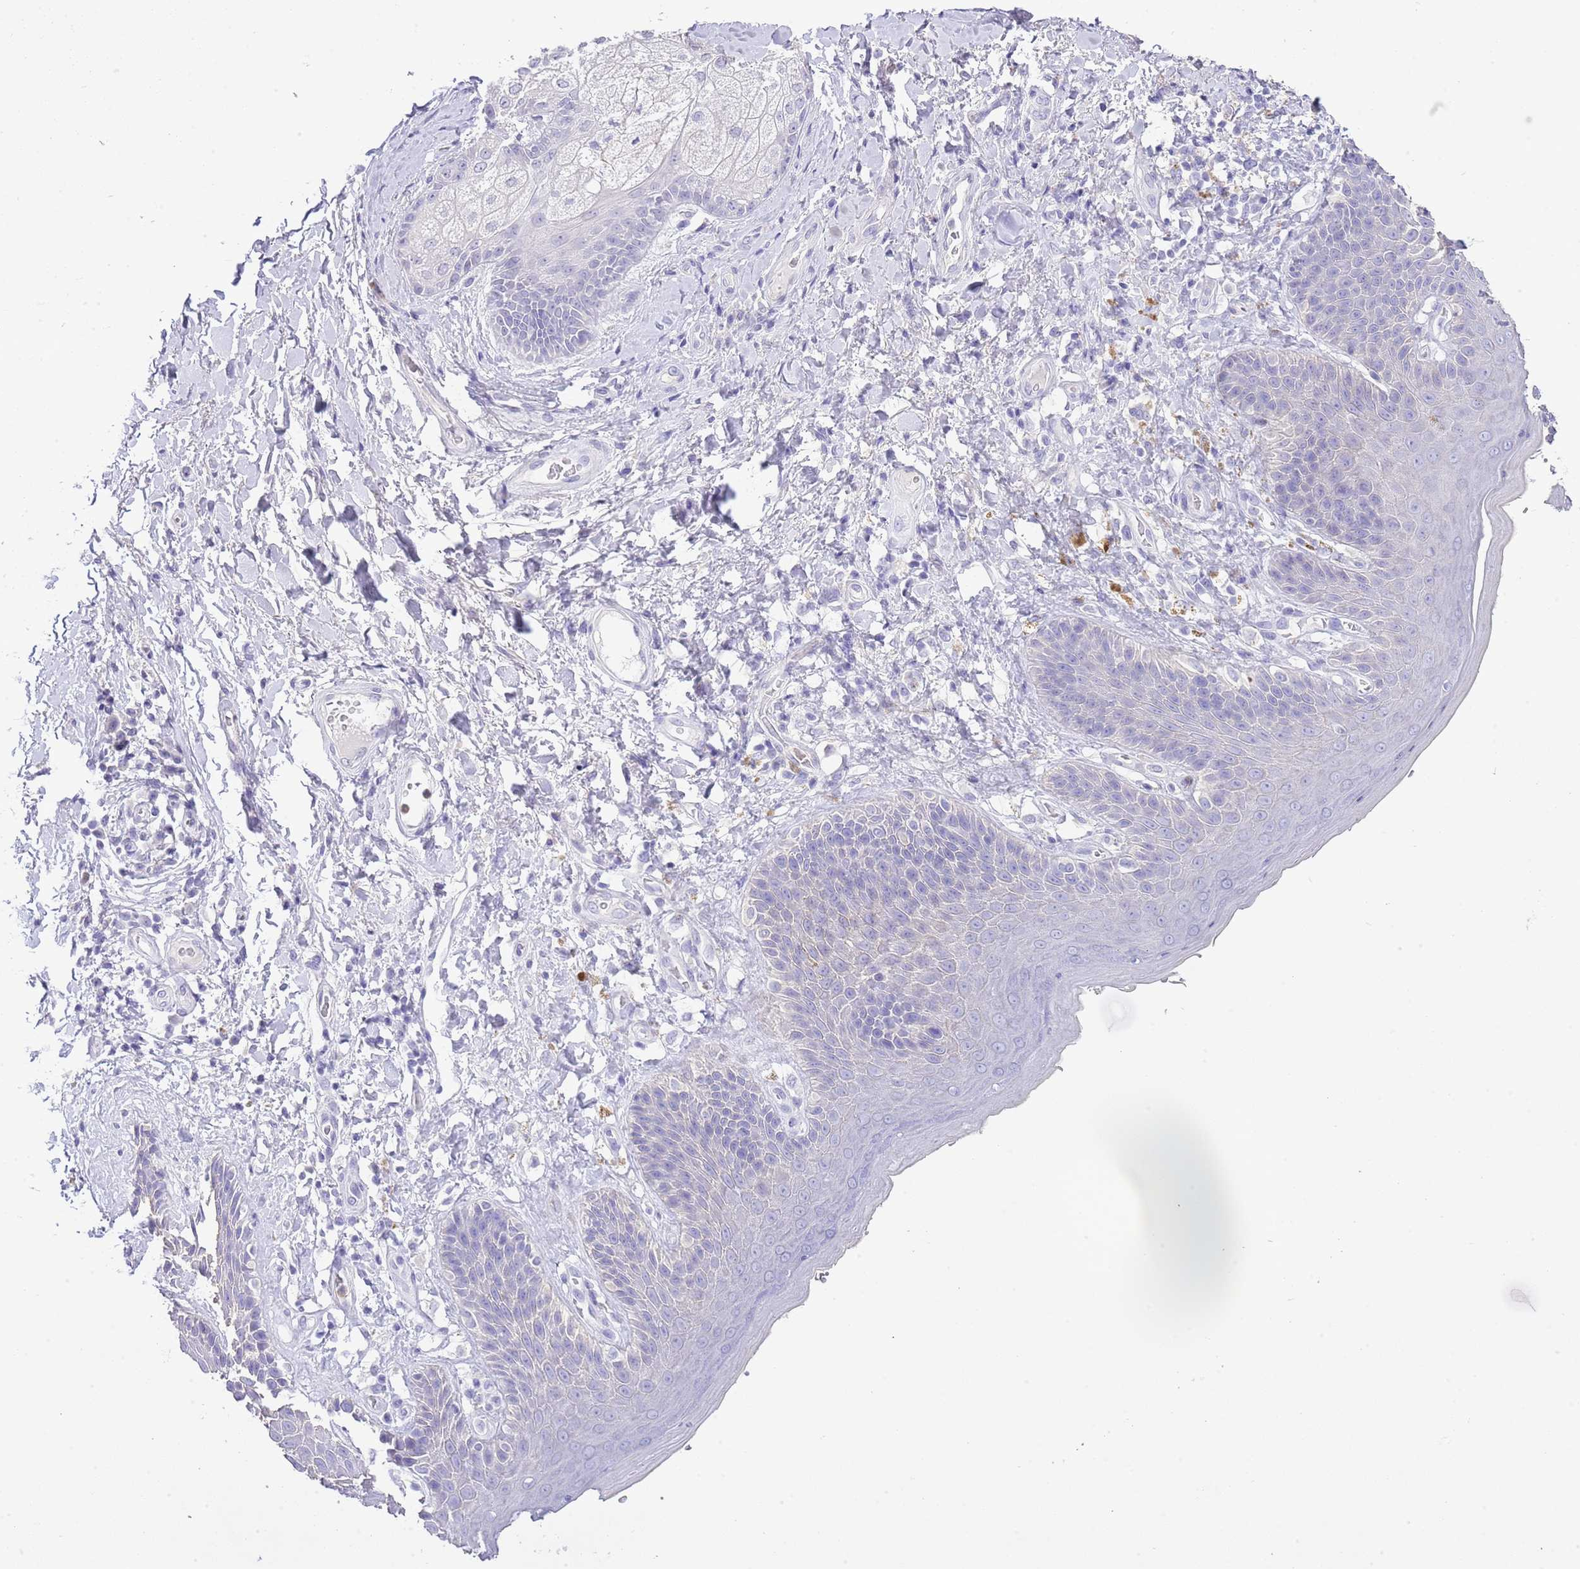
{"staining": {"intensity": "moderate", "quantity": "<25%", "location": "cytoplasmic/membranous"}, "tissue": "skin", "cell_type": "Epidermal cells", "image_type": "normal", "snomed": [{"axis": "morphology", "description": "Normal tissue, NOS"}, {"axis": "topography", "description": "Anal"}], "caption": "Immunohistochemical staining of benign human skin exhibits moderate cytoplasmic/membranous protein positivity in about <25% of epidermal cells.", "gene": "OR2Z1", "patient": {"sex": "female", "age": 89}}